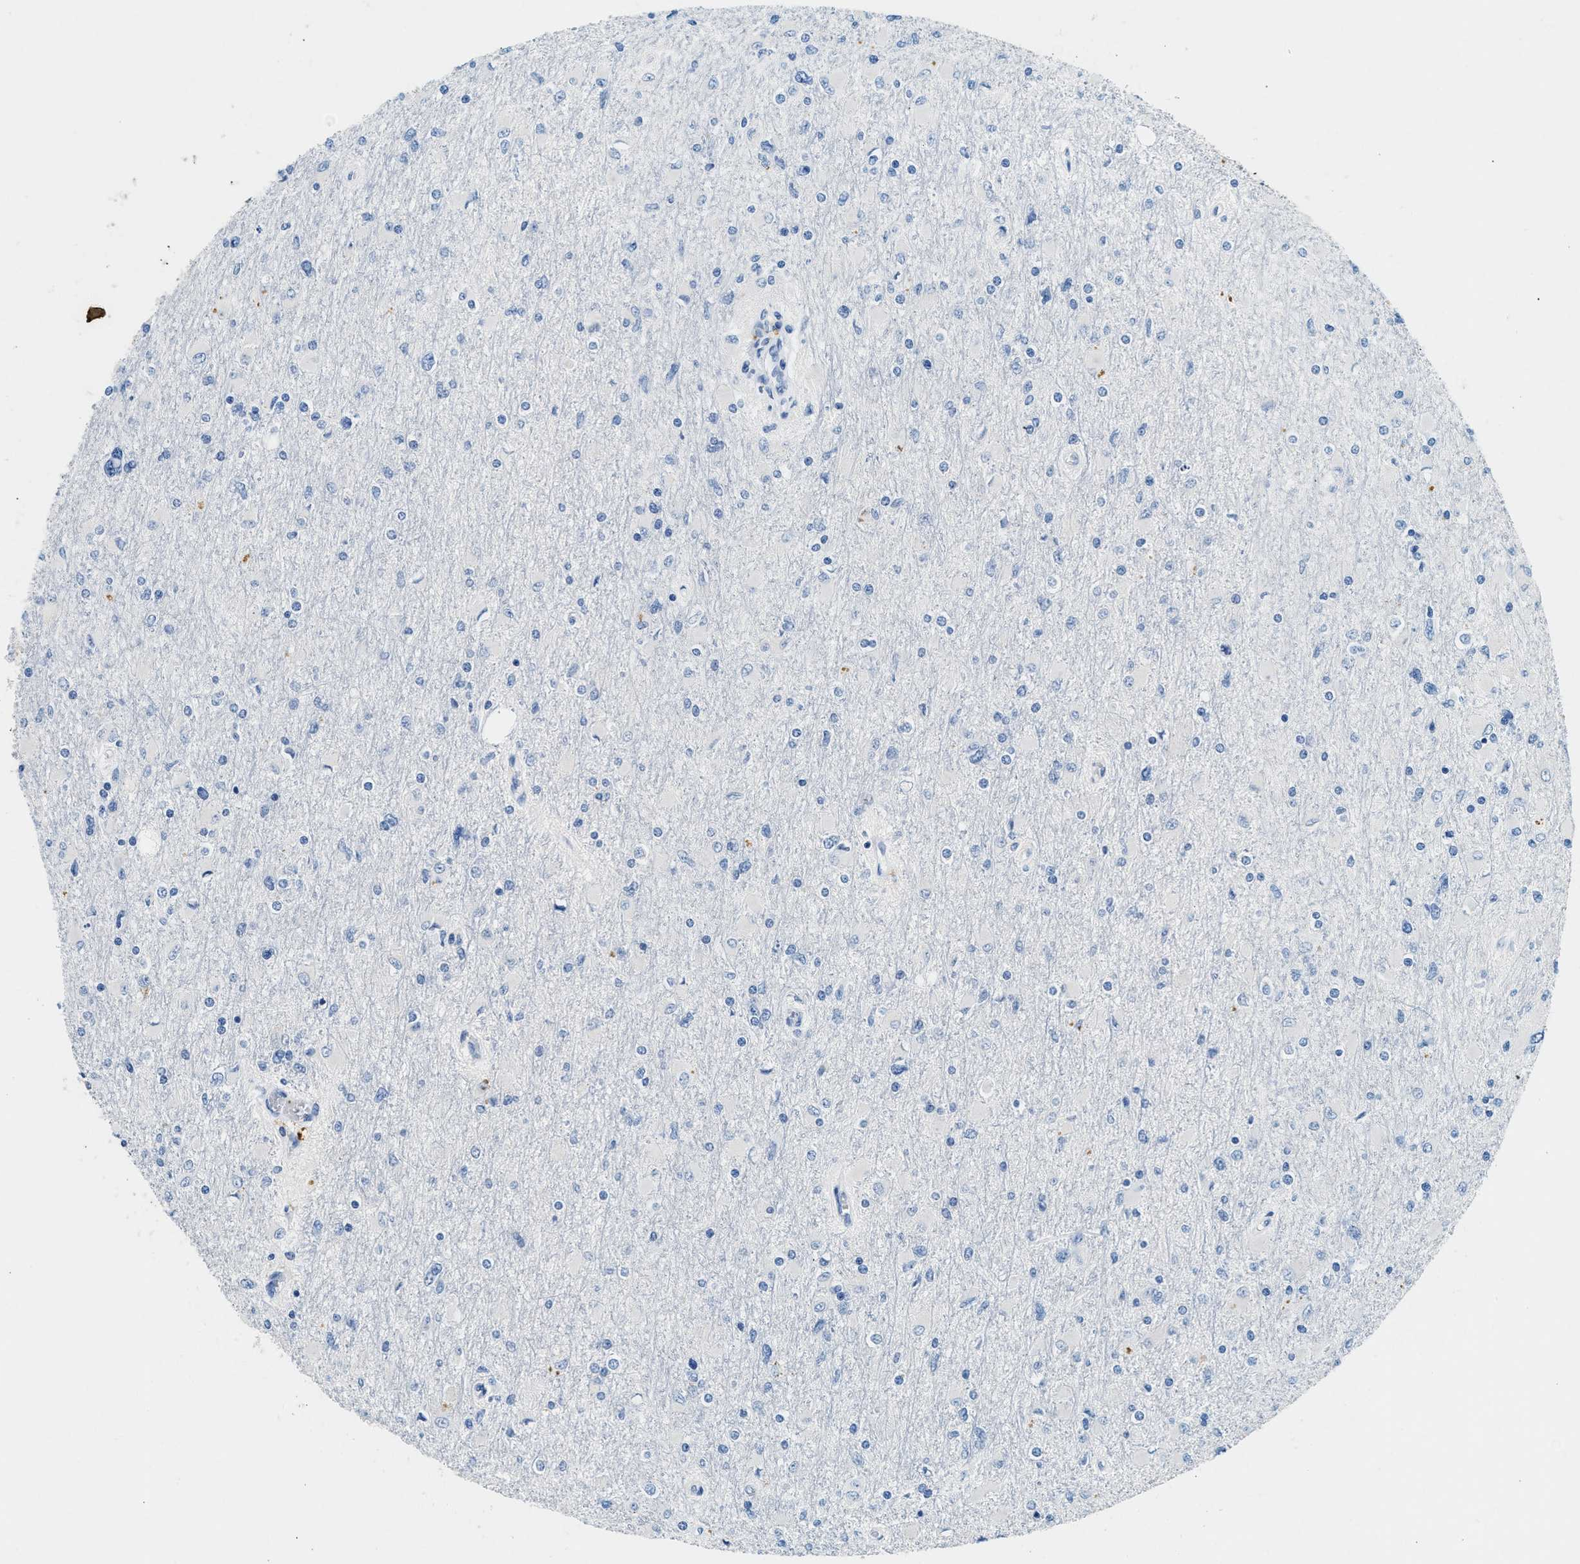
{"staining": {"intensity": "negative", "quantity": "none", "location": "none"}, "tissue": "glioma", "cell_type": "Tumor cells", "image_type": "cancer", "snomed": [{"axis": "morphology", "description": "Glioma, malignant, High grade"}, {"axis": "topography", "description": "Cerebral cortex"}], "caption": "A histopathology image of human glioma is negative for staining in tumor cells. (Stains: DAB (3,3'-diaminobenzidine) immunohistochemistry (IHC) with hematoxylin counter stain, Microscopy: brightfield microscopy at high magnification).", "gene": "CFAP20", "patient": {"sex": "female", "age": 36}}